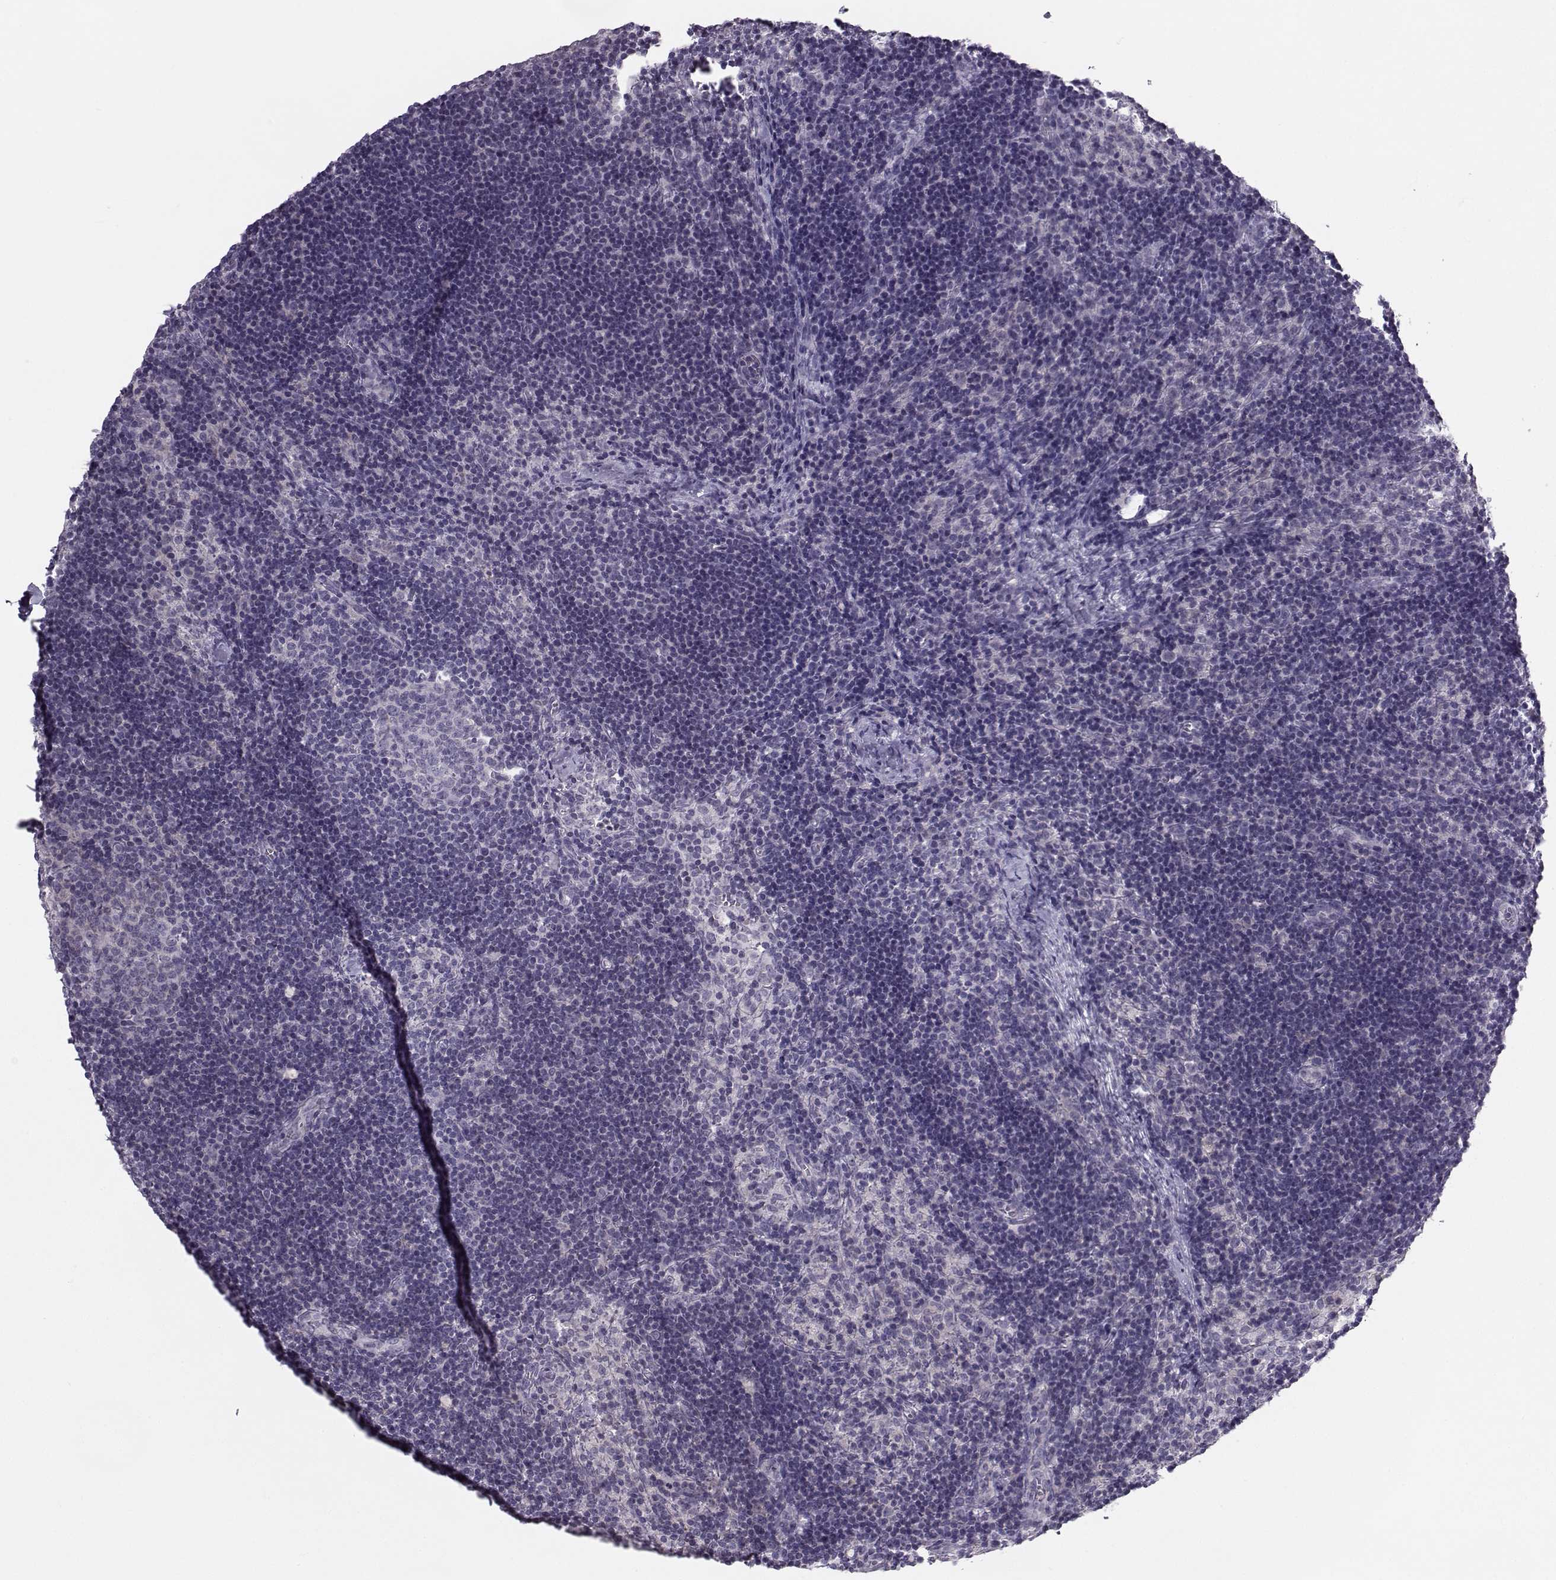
{"staining": {"intensity": "negative", "quantity": "none", "location": "none"}, "tissue": "lymph node", "cell_type": "Germinal center cells", "image_type": "normal", "snomed": [{"axis": "morphology", "description": "Normal tissue, NOS"}, {"axis": "topography", "description": "Lymph node"}], "caption": "There is no significant positivity in germinal center cells of lymph node. (DAB (3,3'-diaminobenzidine) immunohistochemistry (IHC) visualized using brightfield microscopy, high magnification).", "gene": "MAST1", "patient": {"sex": "female", "age": 52}}